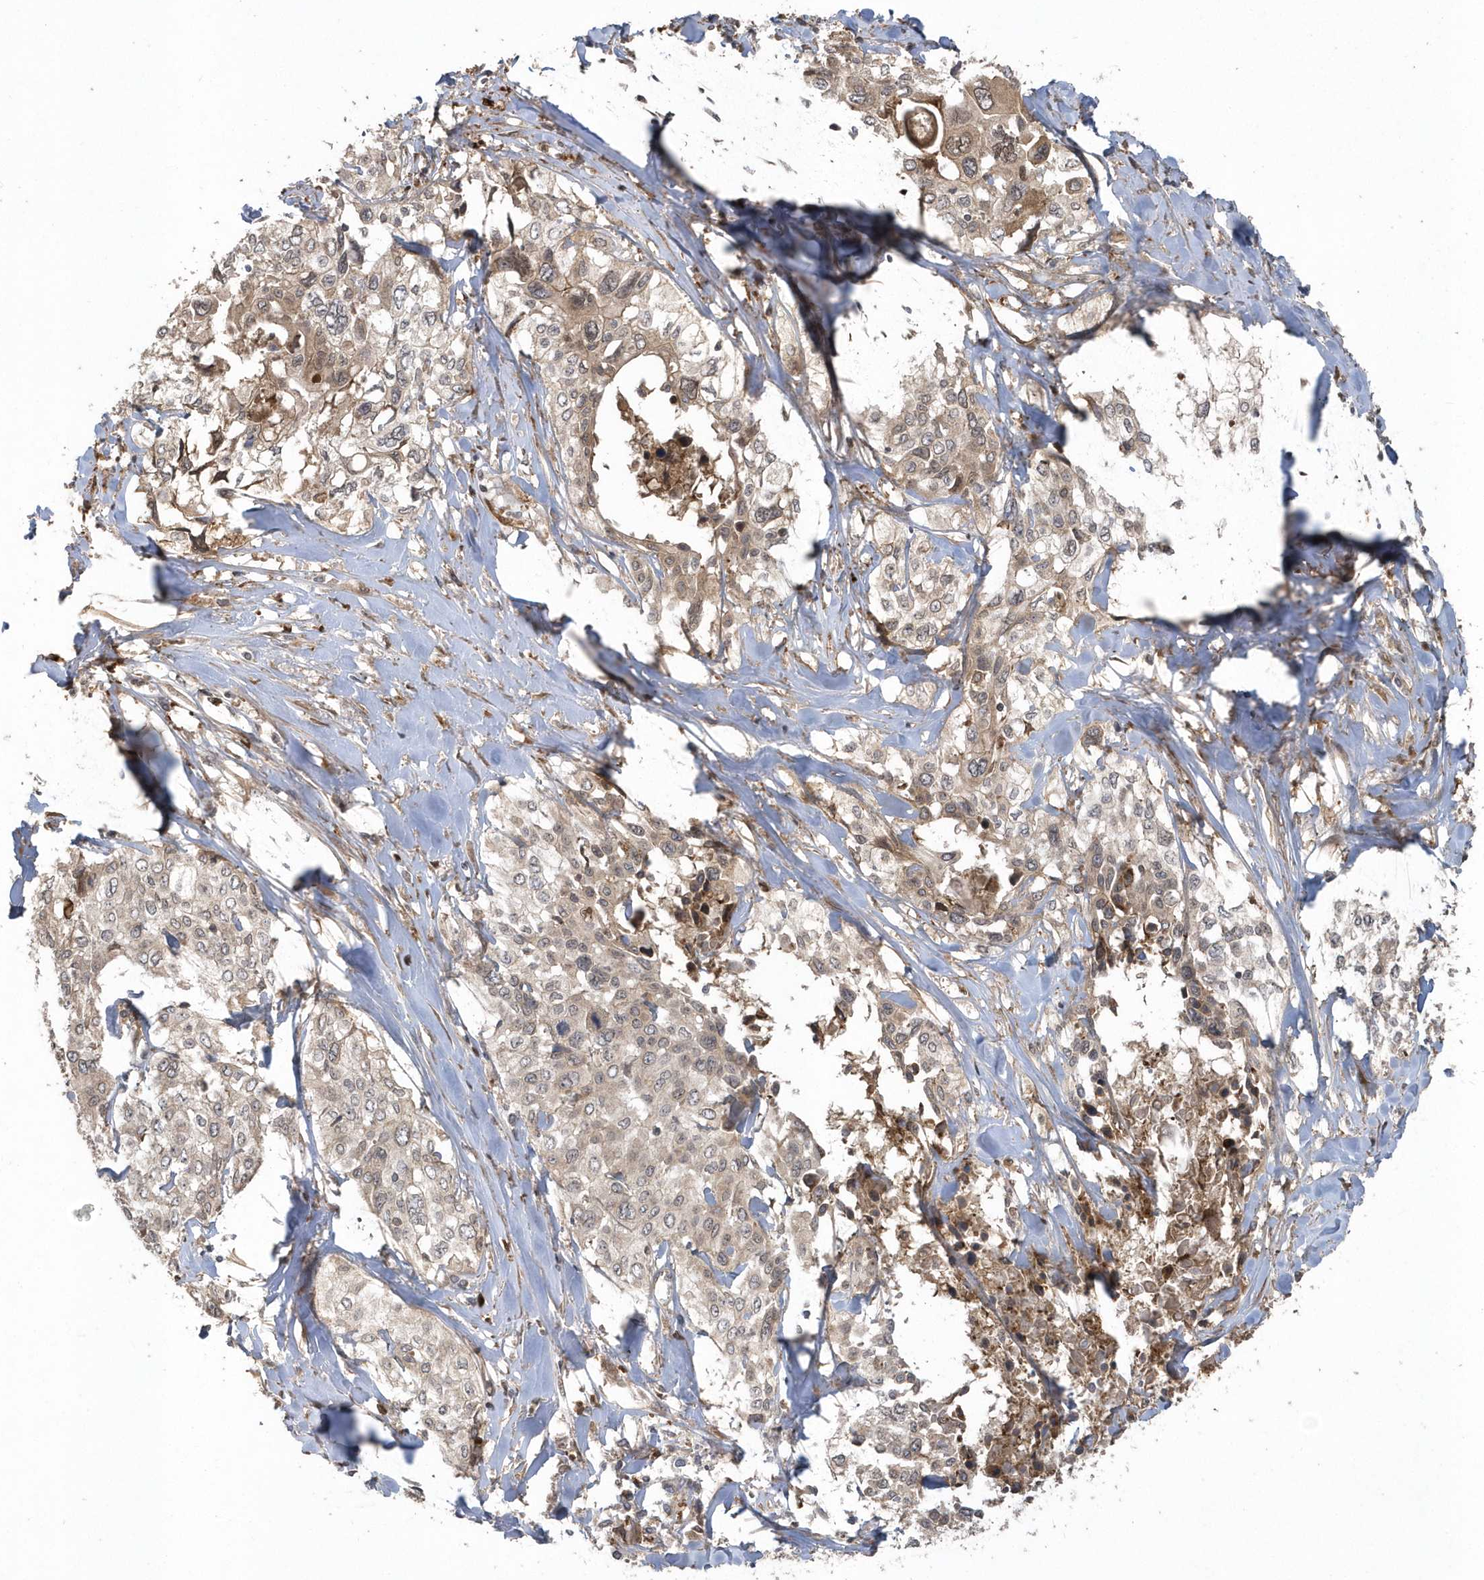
{"staining": {"intensity": "weak", "quantity": ">75%", "location": "cytoplasmic/membranous"}, "tissue": "cervical cancer", "cell_type": "Tumor cells", "image_type": "cancer", "snomed": [{"axis": "morphology", "description": "Squamous cell carcinoma, NOS"}, {"axis": "topography", "description": "Cervix"}], "caption": "Weak cytoplasmic/membranous positivity is identified in about >75% of tumor cells in cervical cancer (squamous cell carcinoma).", "gene": "HERPUD1", "patient": {"sex": "female", "age": 31}}